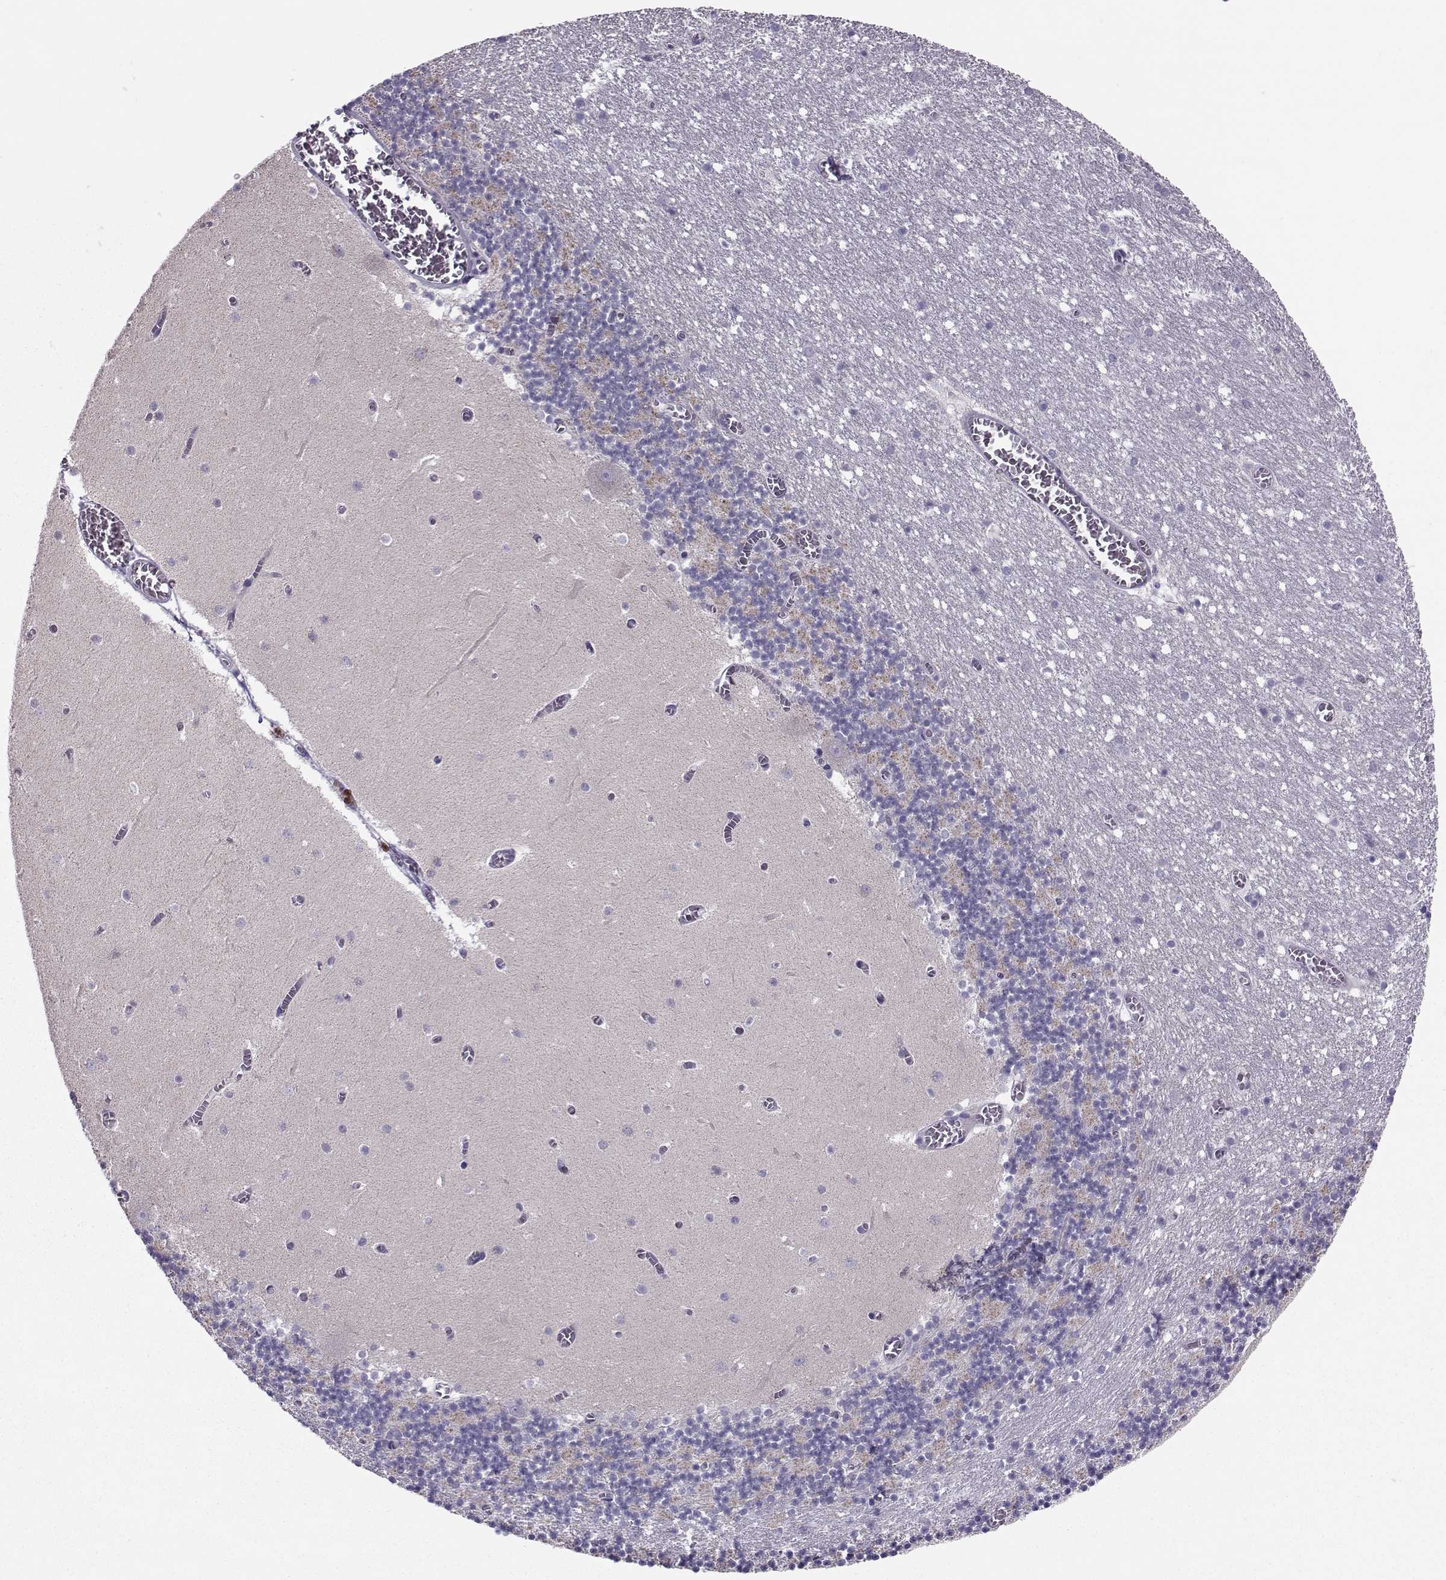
{"staining": {"intensity": "negative", "quantity": "none", "location": "none"}, "tissue": "cerebellum", "cell_type": "Cells in granular layer", "image_type": "normal", "snomed": [{"axis": "morphology", "description": "Normal tissue, NOS"}, {"axis": "topography", "description": "Cerebellum"}], "caption": "Image shows no significant protein expression in cells in granular layer of normal cerebellum.", "gene": "DNAAF1", "patient": {"sex": "female", "age": 28}}